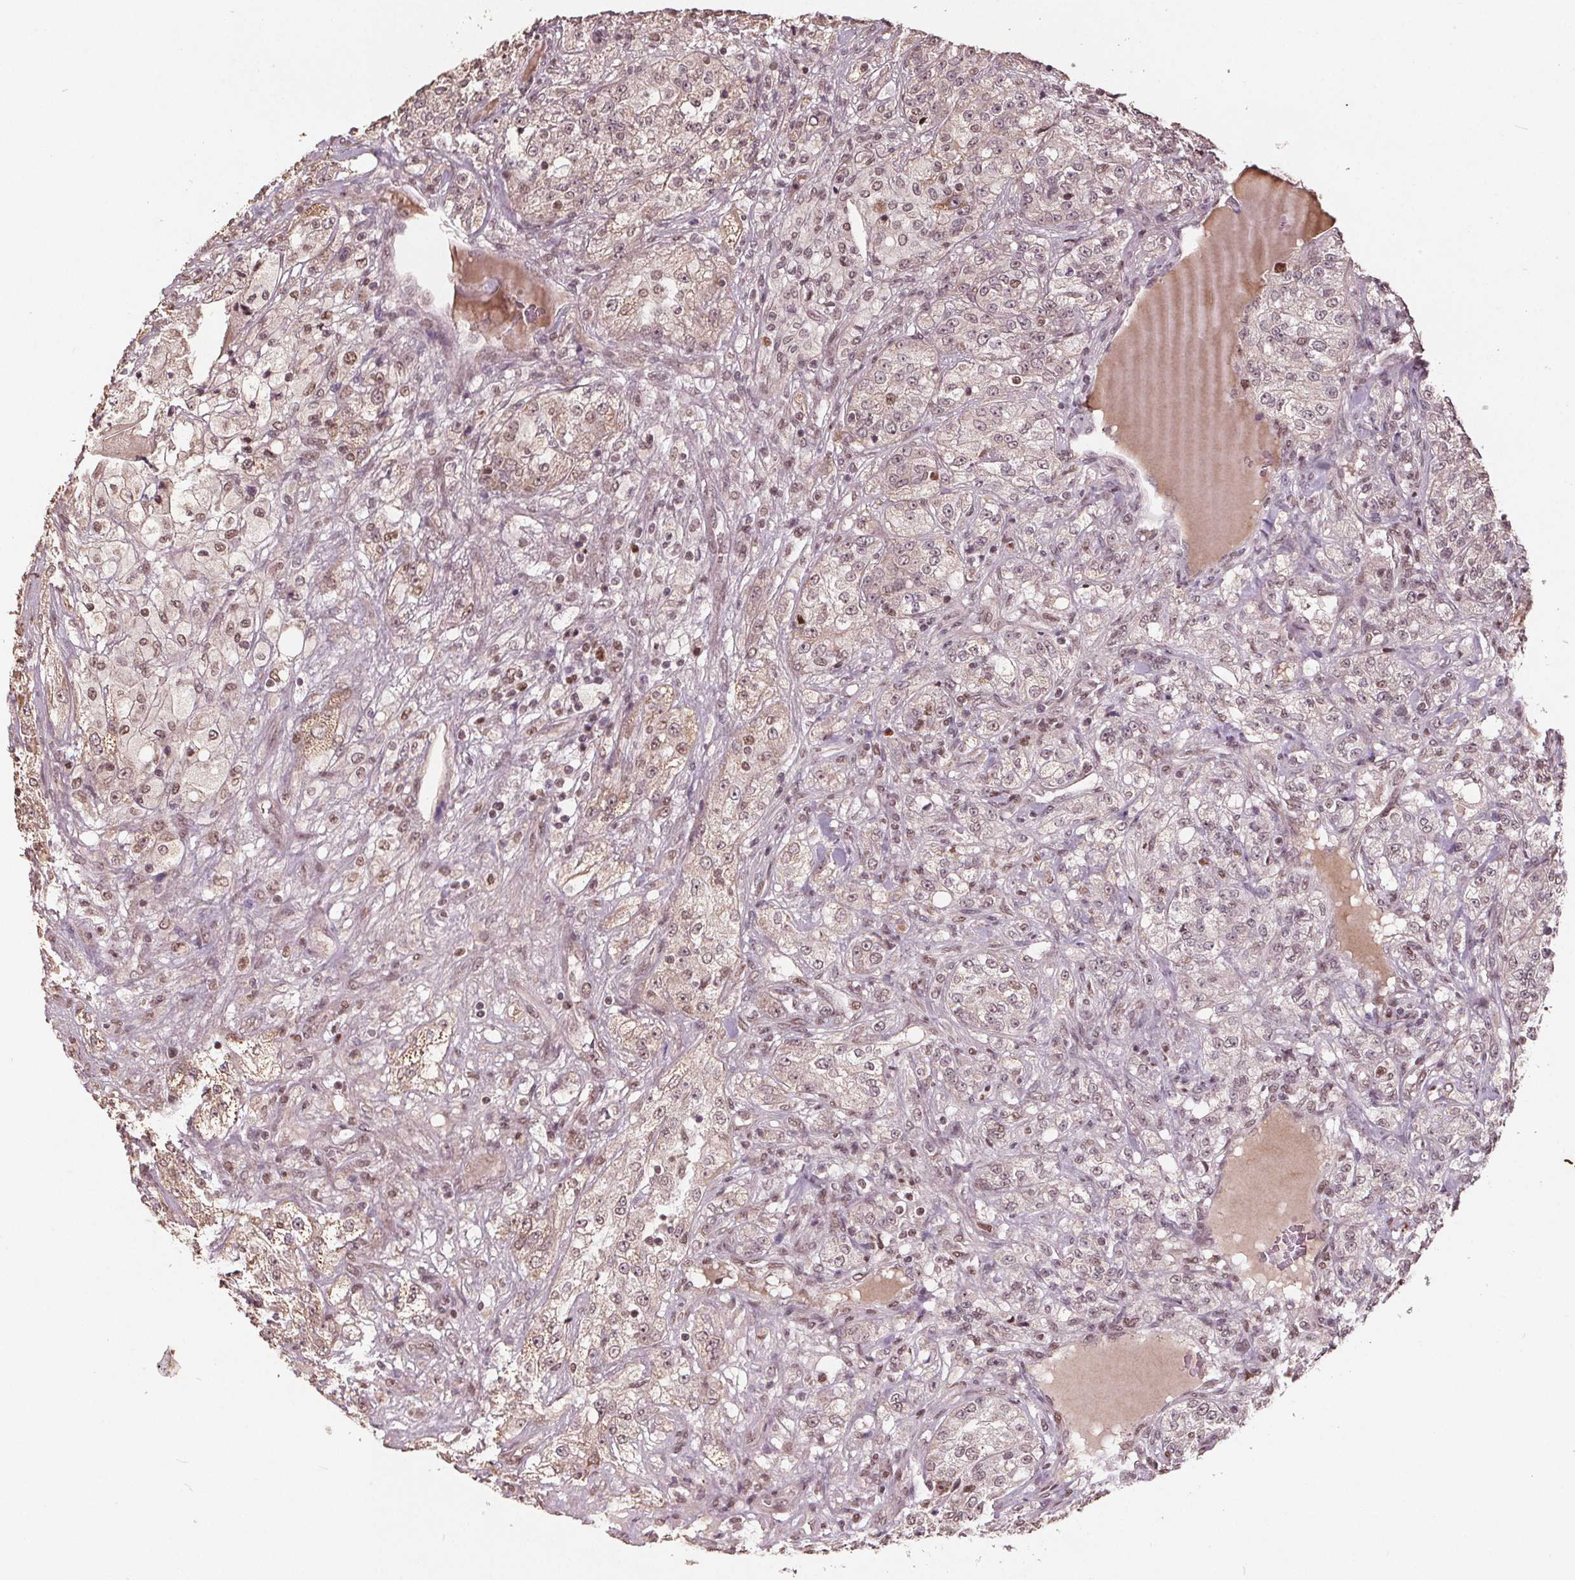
{"staining": {"intensity": "weak", "quantity": "25%-75%", "location": "cytoplasmic/membranous,nuclear"}, "tissue": "renal cancer", "cell_type": "Tumor cells", "image_type": "cancer", "snomed": [{"axis": "morphology", "description": "Adenocarcinoma, NOS"}, {"axis": "topography", "description": "Kidney"}], "caption": "Immunohistochemical staining of renal cancer (adenocarcinoma) shows low levels of weak cytoplasmic/membranous and nuclear staining in about 25%-75% of tumor cells.", "gene": "DNMT3B", "patient": {"sex": "female", "age": 63}}